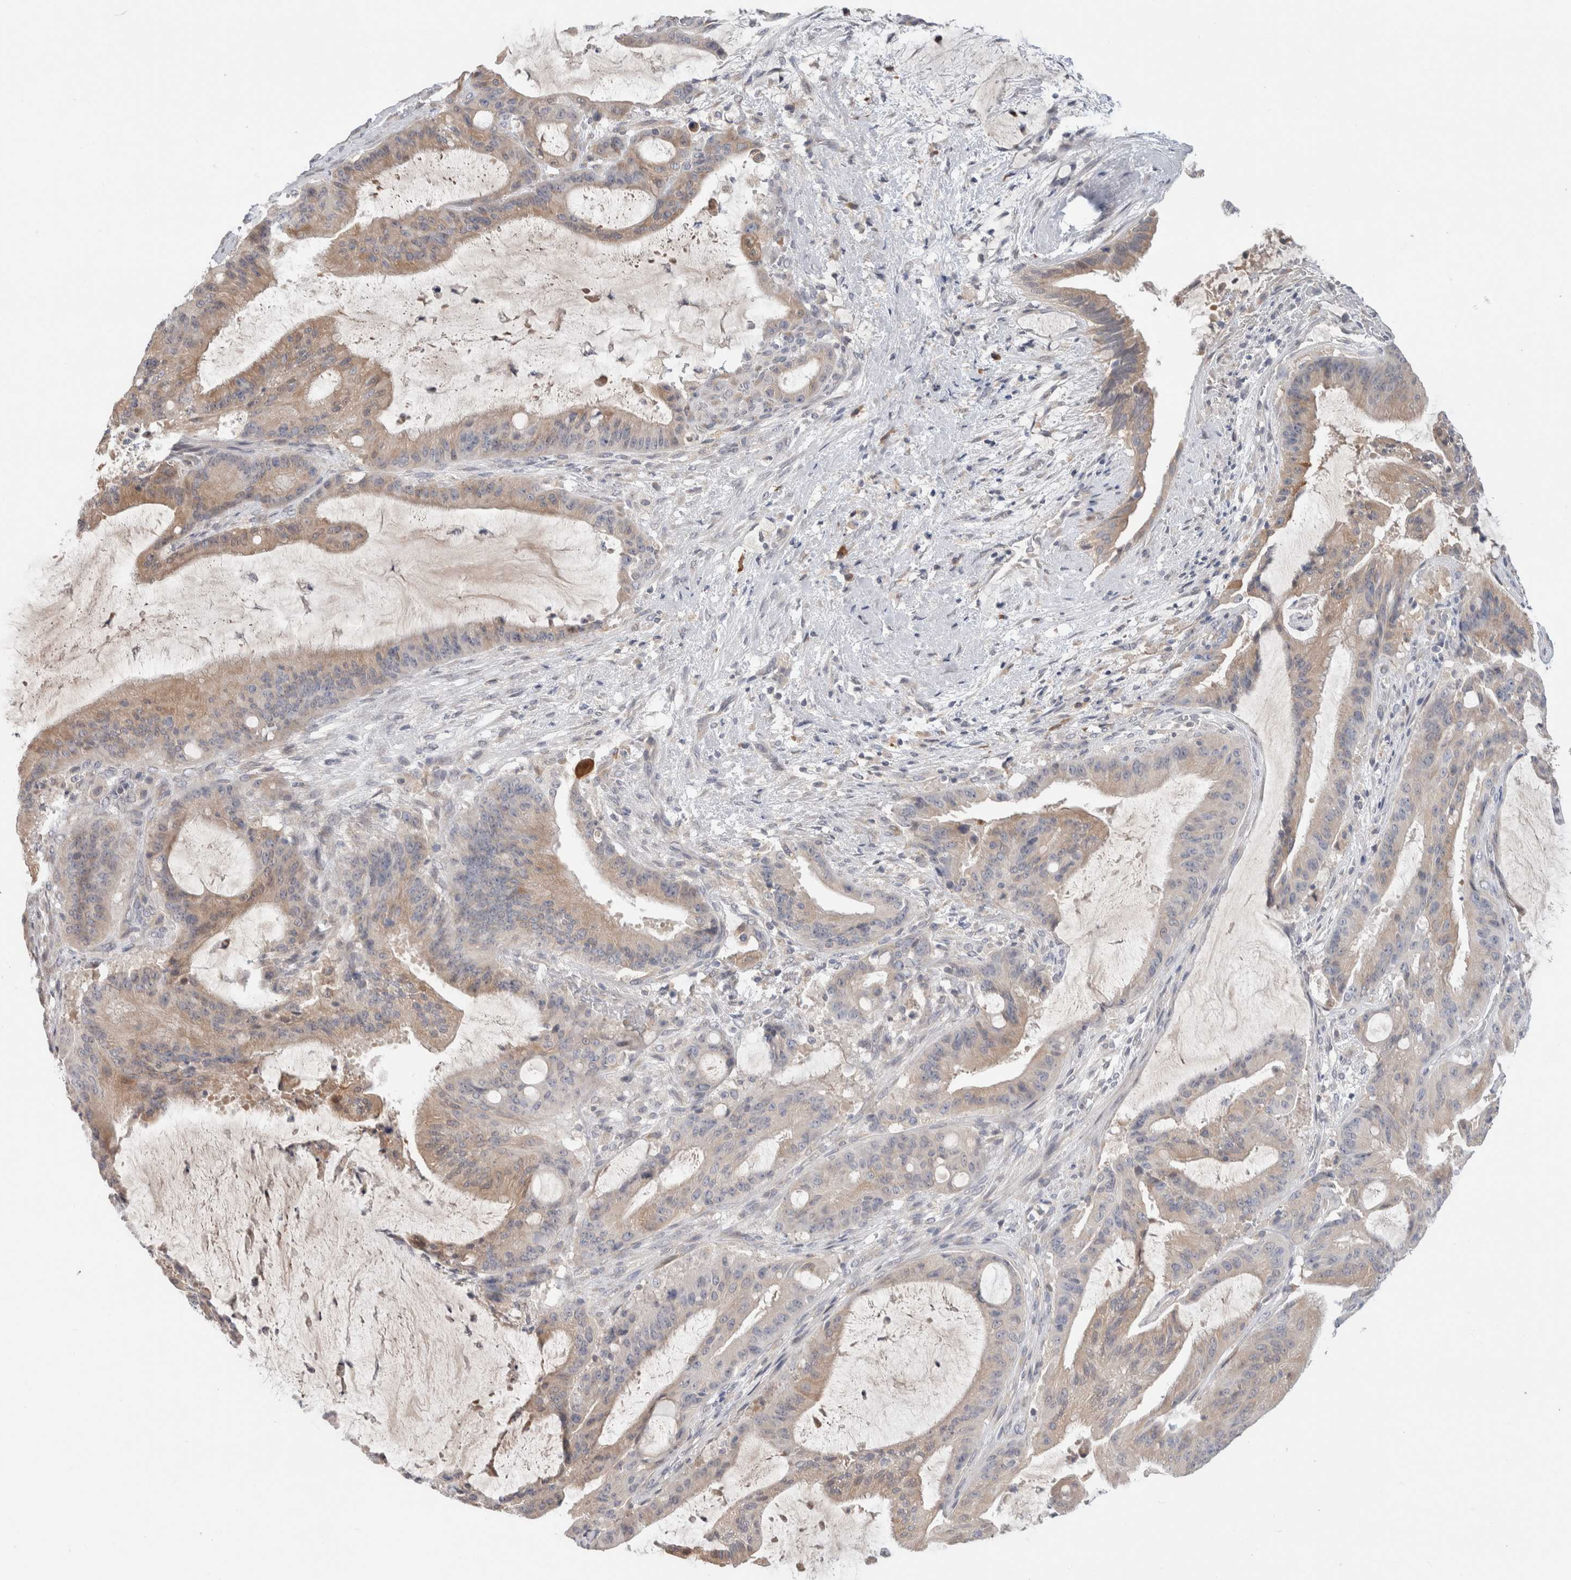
{"staining": {"intensity": "weak", "quantity": "25%-75%", "location": "cytoplasmic/membranous"}, "tissue": "liver cancer", "cell_type": "Tumor cells", "image_type": "cancer", "snomed": [{"axis": "morphology", "description": "Normal tissue, NOS"}, {"axis": "morphology", "description": "Cholangiocarcinoma"}, {"axis": "topography", "description": "Liver"}, {"axis": "topography", "description": "Peripheral nerve tissue"}], "caption": "Human cholangiocarcinoma (liver) stained with a protein marker exhibits weak staining in tumor cells.", "gene": "RUSF1", "patient": {"sex": "female", "age": 73}}